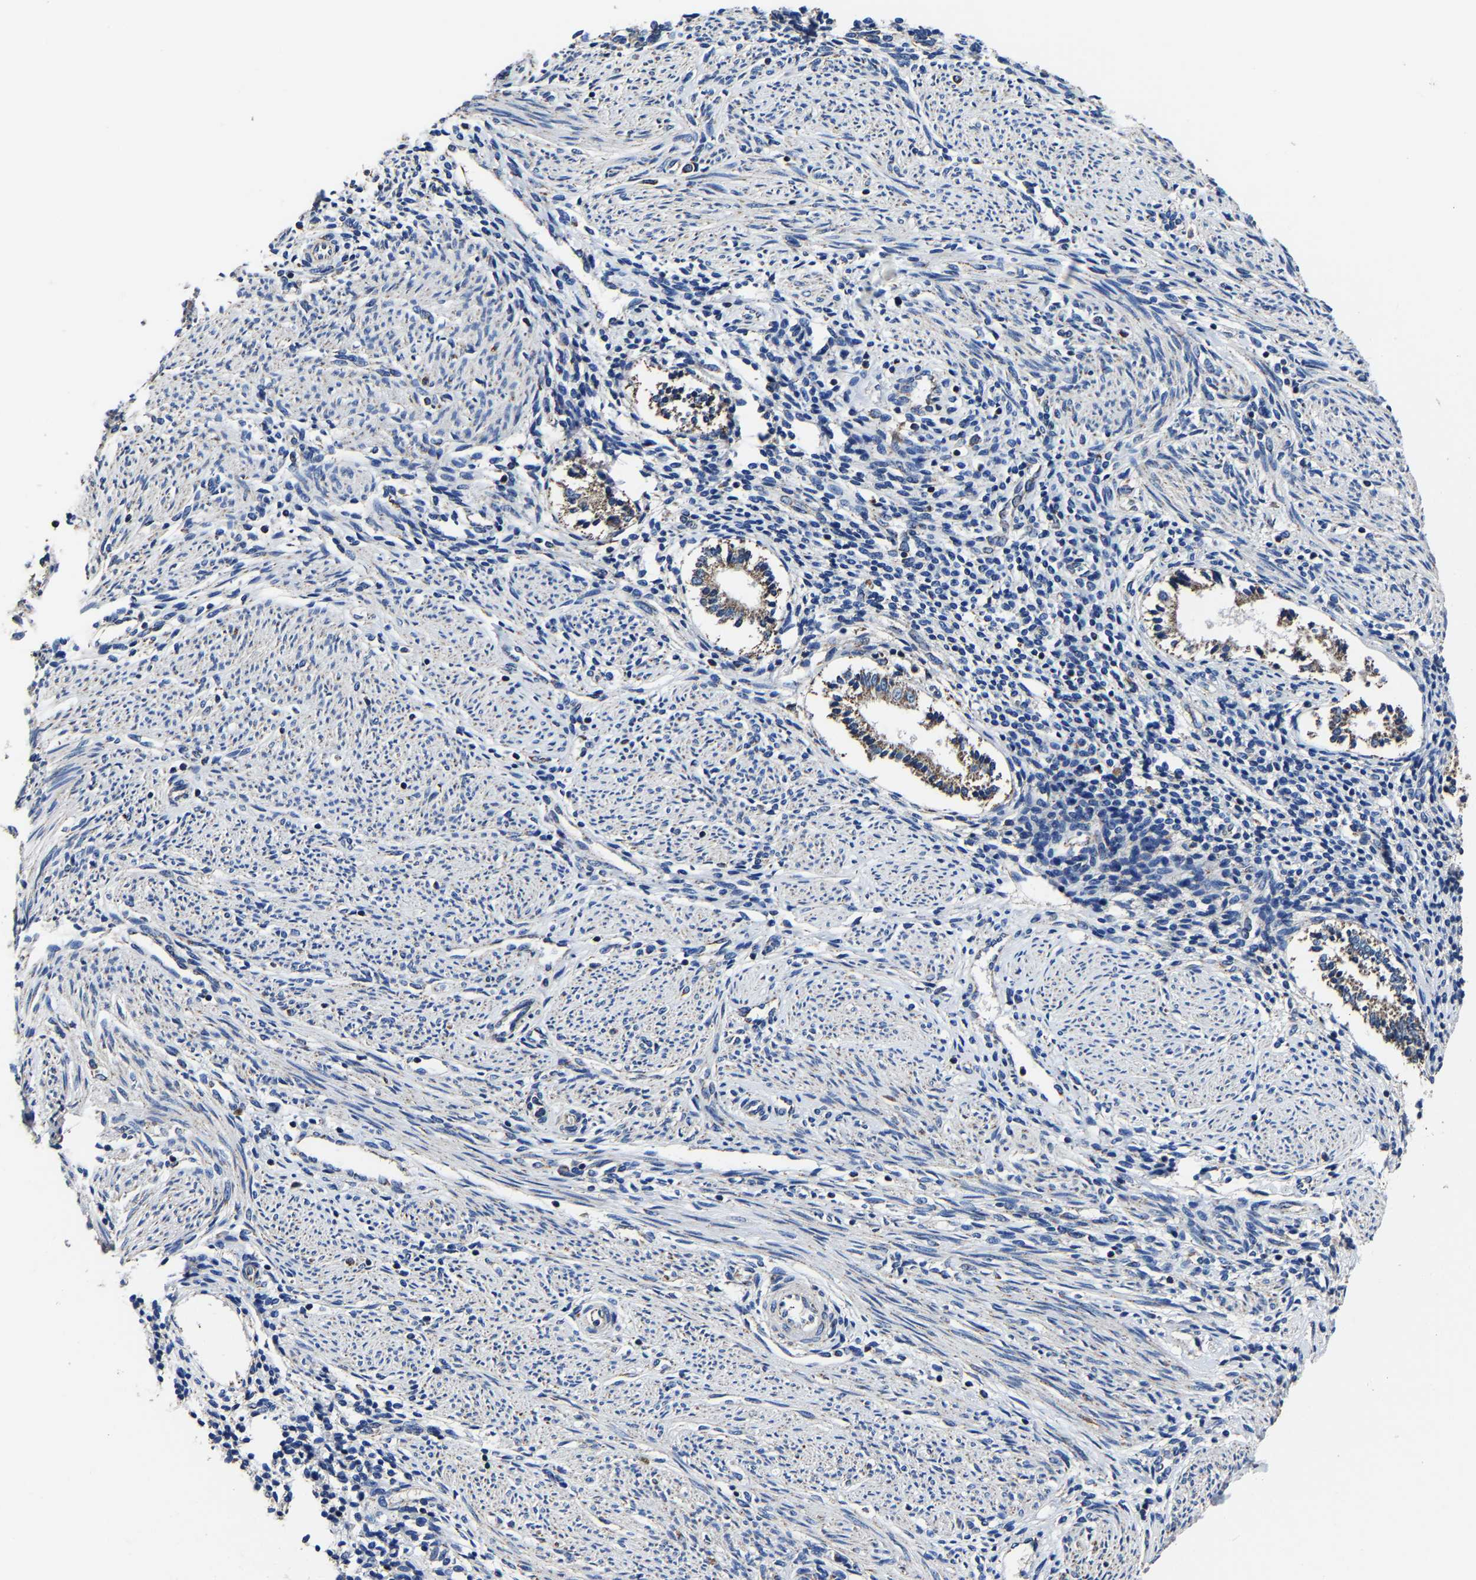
{"staining": {"intensity": "weak", "quantity": "<25%", "location": "cytoplasmic/membranous"}, "tissue": "endometrium", "cell_type": "Cells in endometrial stroma", "image_type": "normal", "snomed": [{"axis": "morphology", "description": "Normal tissue, NOS"}, {"axis": "topography", "description": "Endometrium"}], "caption": "The immunohistochemistry histopathology image has no significant expression in cells in endometrial stroma of endometrium.", "gene": "ZCCHC7", "patient": {"sex": "female", "age": 42}}